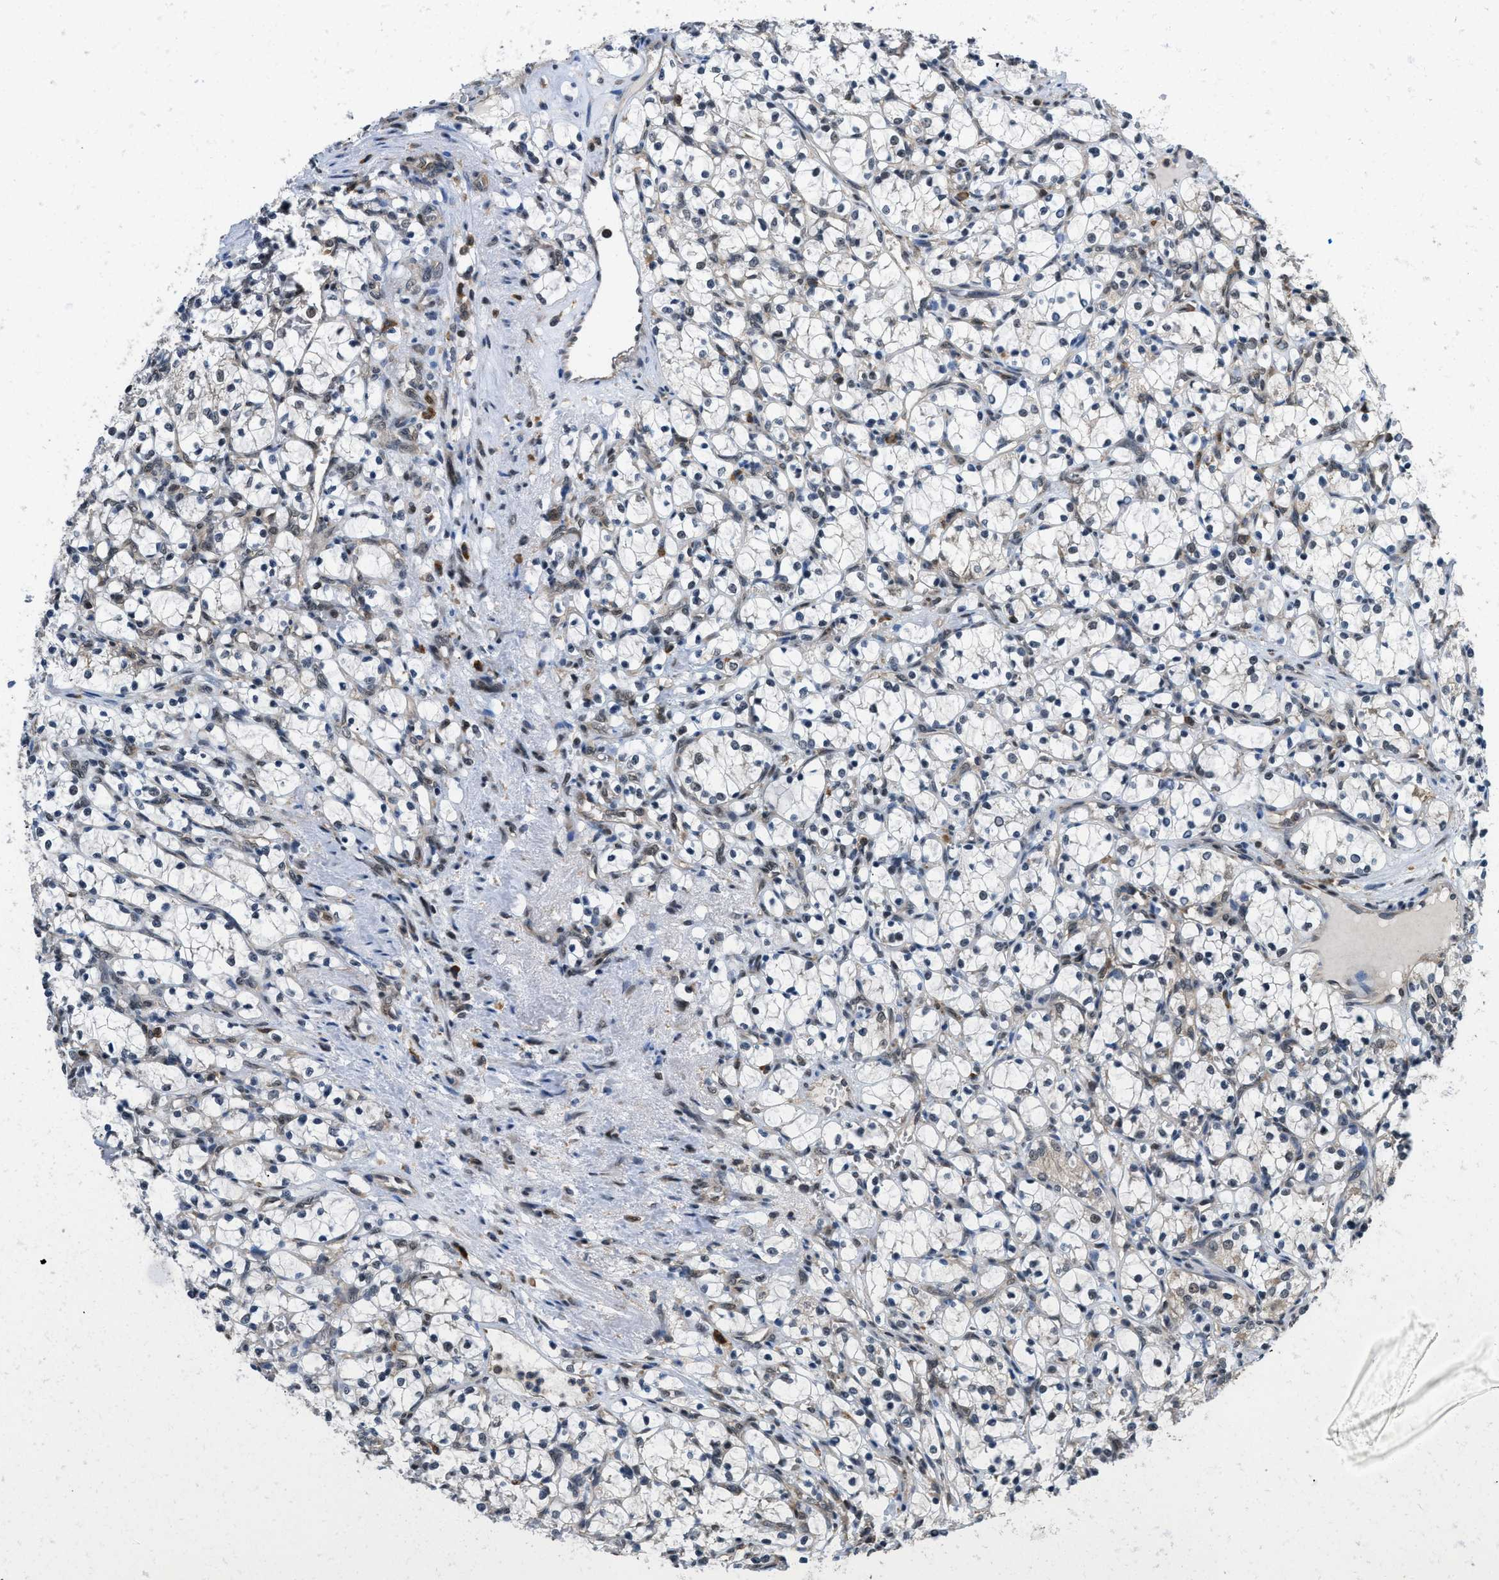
{"staining": {"intensity": "negative", "quantity": "none", "location": "none"}, "tissue": "renal cancer", "cell_type": "Tumor cells", "image_type": "cancer", "snomed": [{"axis": "morphology", "description": "Adenocarcinoma, NOS"}, {"axis": "topography", "description": "Kidney"}], "caption": "Adenocarcinoma (renal) was stained to show a protein in brown. There is no significant expression in tumor cells.", "gene": "ATF7IP", "patient": {"sex": "female", "age": 69}}